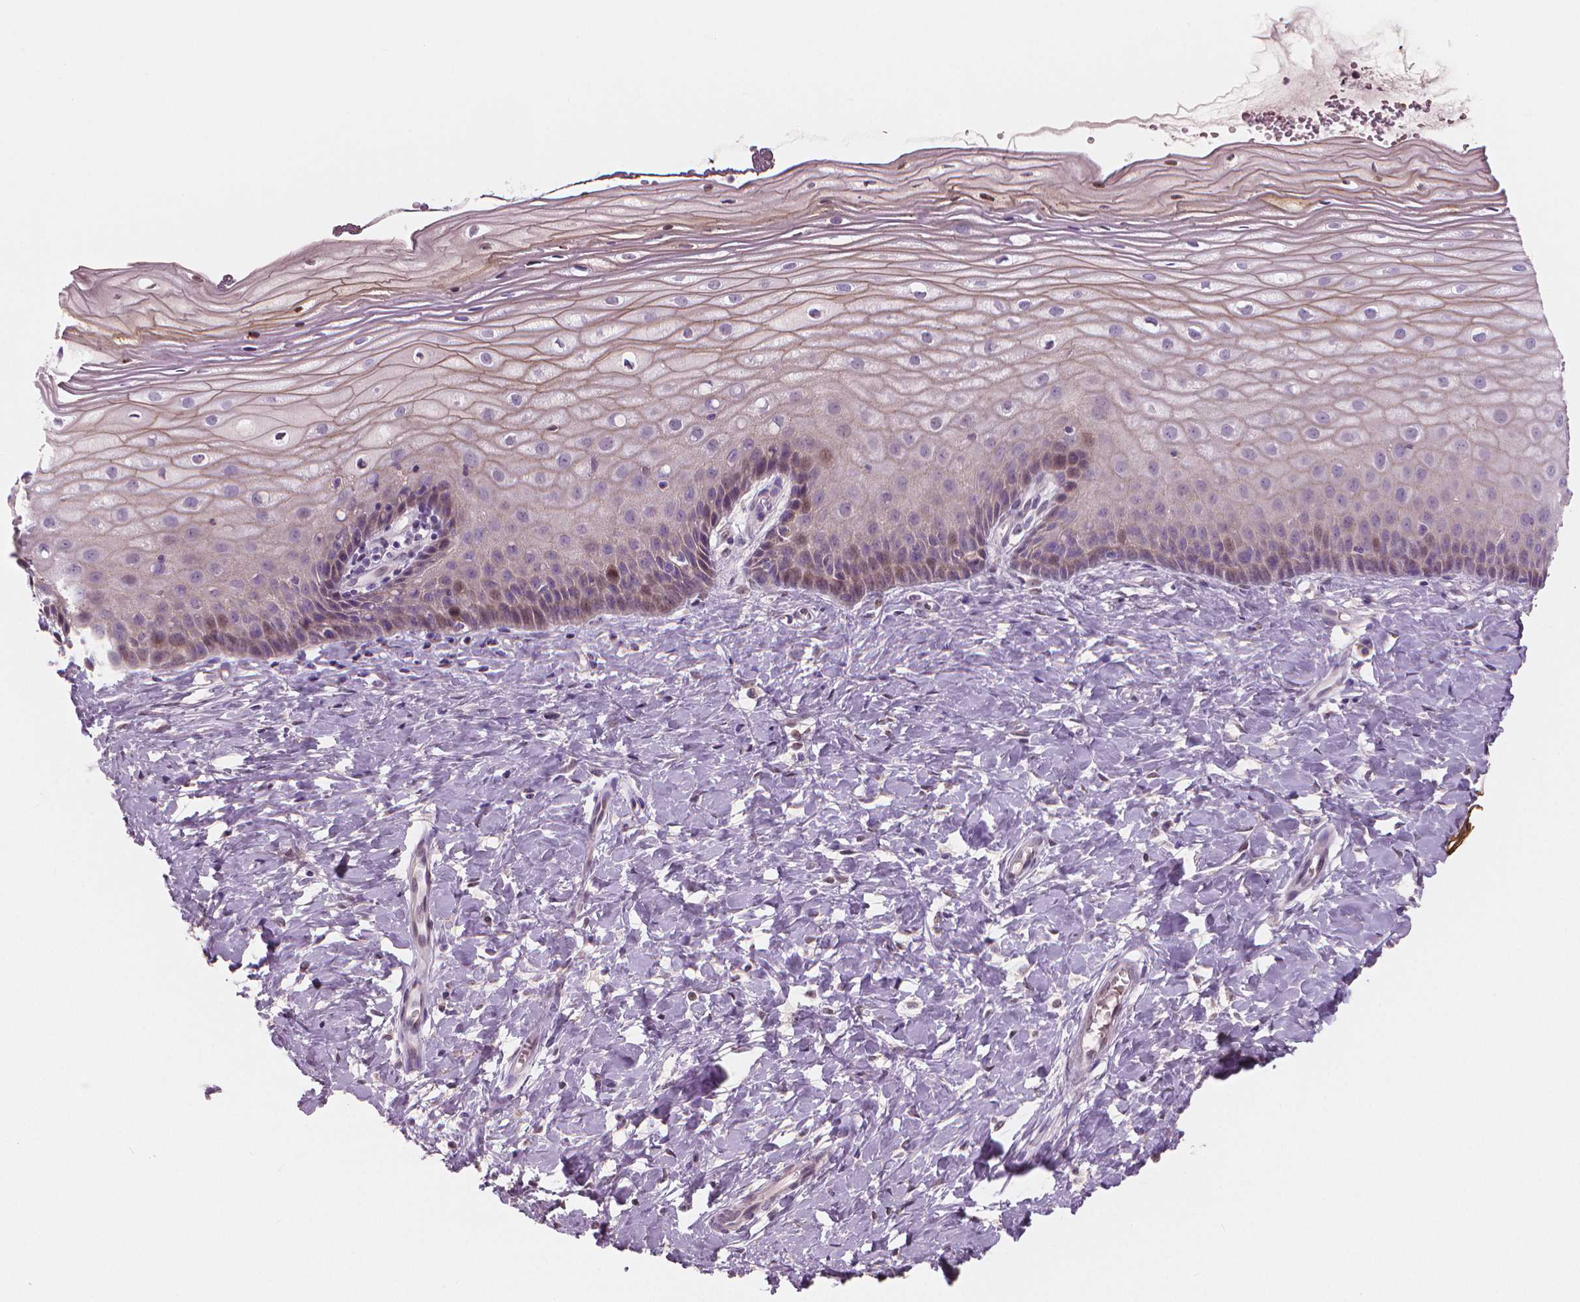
{"staining": {"intensity": "negative", "quantity": "none", "location": "none"}, "tissue": "cervix", "cell_type": "Glandular cells", "image_type": "normal", "snomed": [{"axis": "morphology", "description": "Normal tissue, NOS"}, {"axis": "topography", "description": "Cervix"}], "caption": "Immunohistochemistry histopathology image of normal cervix: cervix stained with DAB (3,3'-diaminobenzidine) reveals no significant protein staining in glandular cells. The staining was performed using DAB to visualize the protein expression in brown, while the nuclei were stained in blue with hematoxylin (Magnification: 20x).", "gene": "RNASE7", "patient": {"sex": "female", "age": 37}}